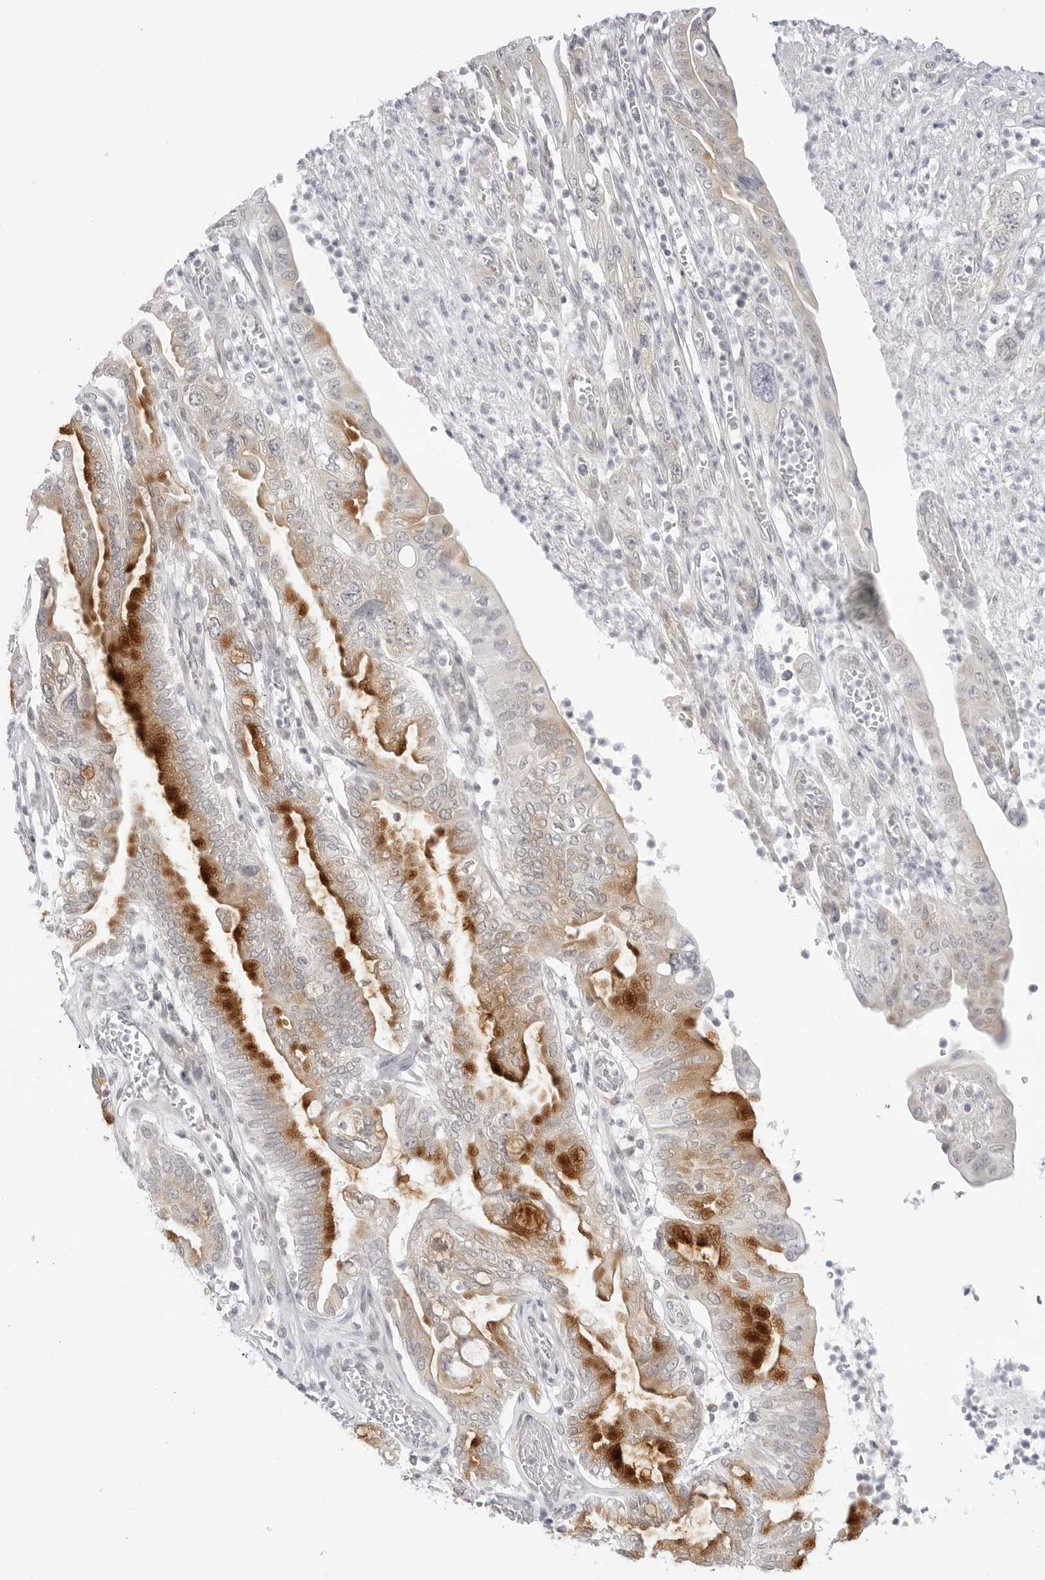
{"staining": {"intensity": "strong", "quantity": "<25%", "location": "cytoplasmic/membranous"}, "tissue": "pancreatic cancer", "cell_type": "Tumor cells", "image_type": "cancer", "snomed": [{"axis": "morphology", "description": "Adenocarcinoma, NOS"}, {"axis": "topography", "description": "Pancreas"}], "caption": "Immunohistochemistry (IHC) (DAB) staining of pancreatic cancer (adenocarcinoma) reveals strong cytoplasmic/membranous protein expression in about <25% of tumor cells. (brown staining indicates protein expression, while blue staining denotes nuclei).", "gene": "TCP1", "patient": {"sex": "female", "age": 73}}